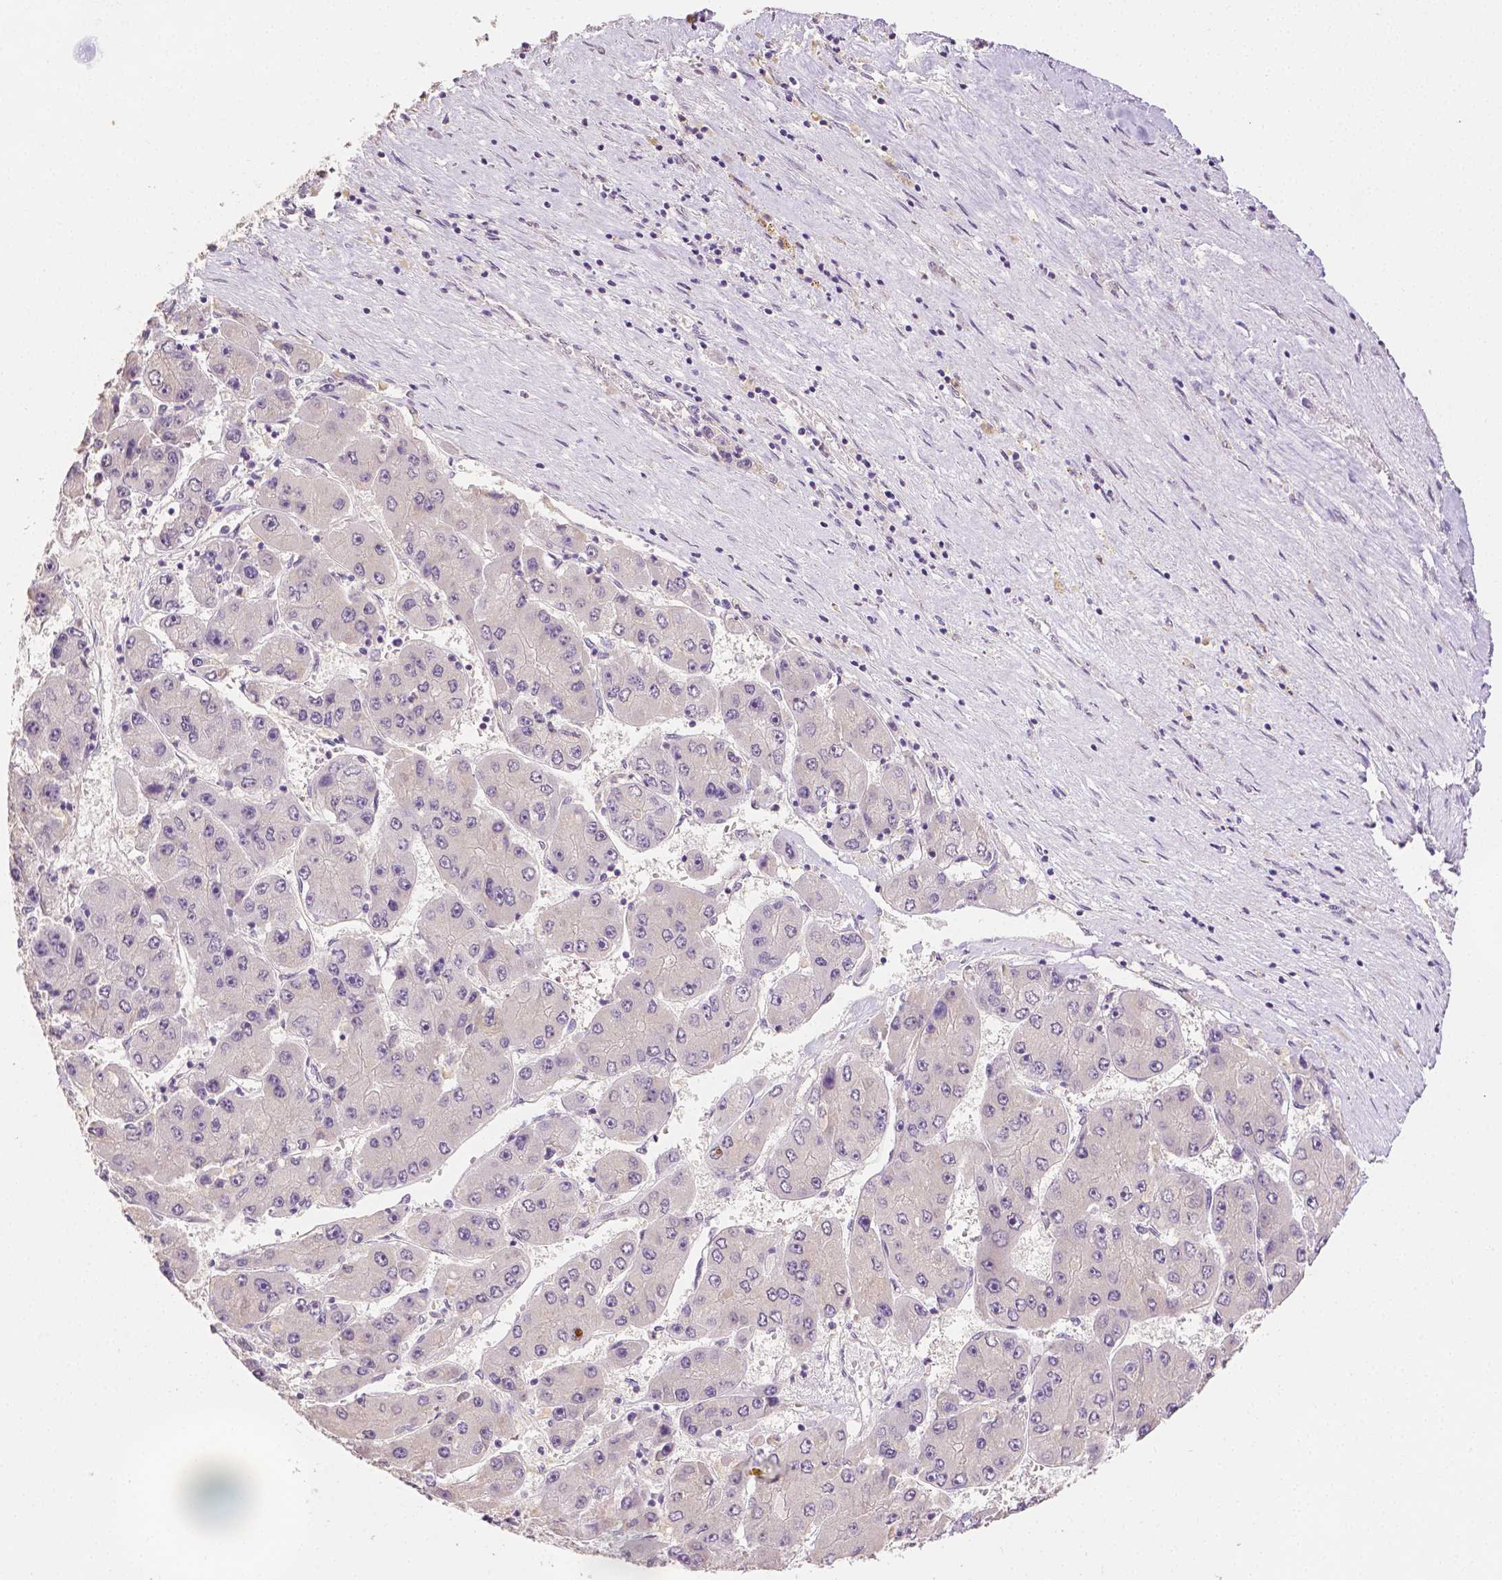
{"staining": {"intensity": "negative", "quantity": "none", "location": "none"}, "tissue": "liver cancer", "cell_type": "Tumor cells", "image_type": "cancer", "snomed": [{"axis": "morphology", "description": "Carcinoma, Hepatocellular, NOS"}, {"axis": "topography", "description": "Liver"}], "caption": "High power microscopy micrograph of an IHC micrograph of liver cancer, revealing no significant staining in tumor cells.", "gene": "TGM1", "patient": {"sex": "female", "age": 61}}